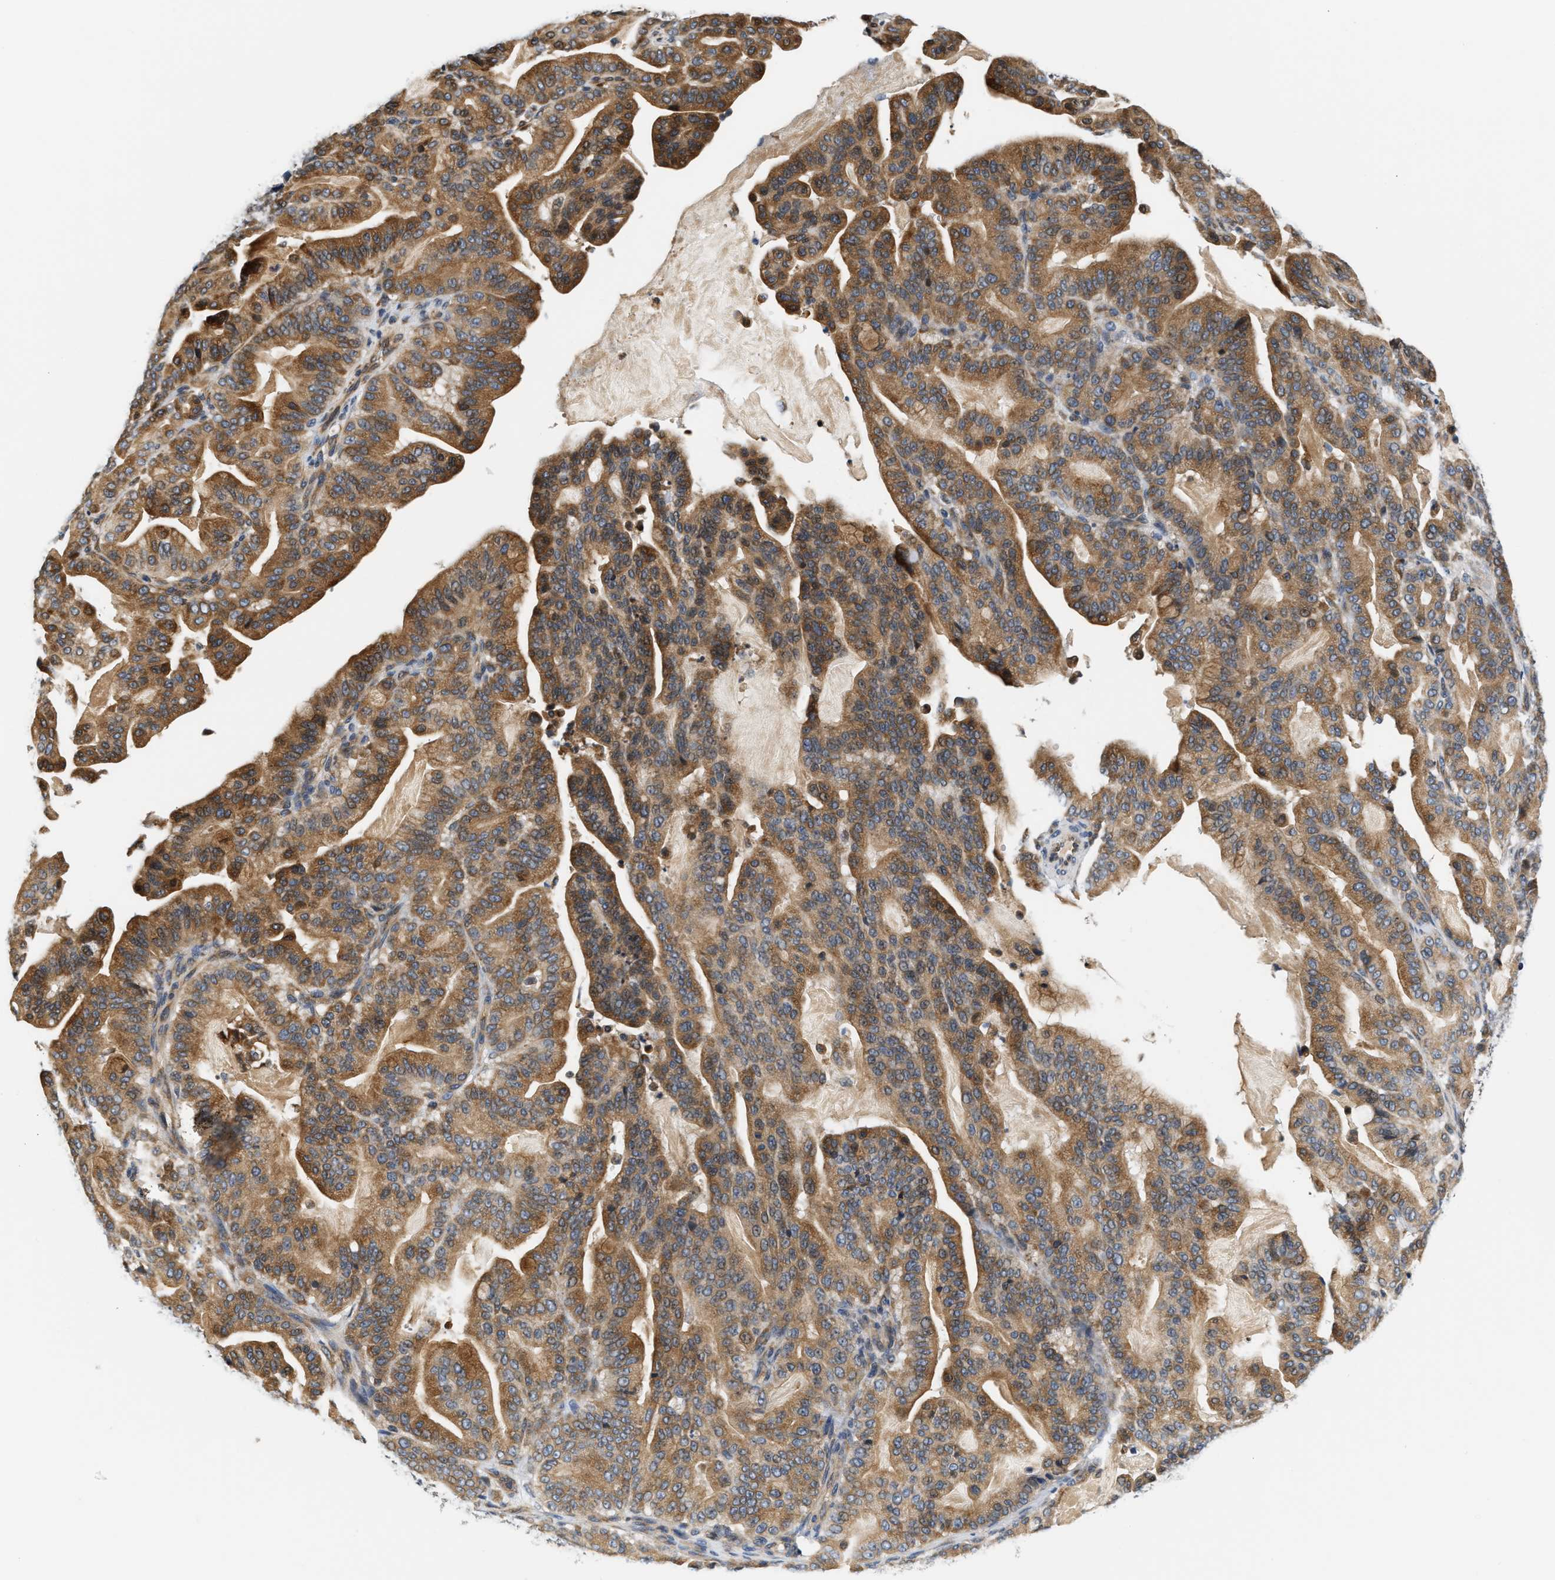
{"staining": {"intensity": "moderate", "quantity": ">75%", "location": "cytoplasmic/membranous"}, "tissue": "pancreatic cancer", "cell_type": "Tumor cells", "image_type": "cancer", "snomed": [{"axis": "morphology", "description": "Adenocarcinoma, NOS"}, {"axis": "topography", "description": "Pancreas"}], "caption": "An image of pancreatic cancer (adenocarcinoma) stained for a protein shows moderate cytoplasmic/membranous brown staining in tumor cells.", "gene": "TNIP2", "patient": {"sex": "male", "age": 63}}